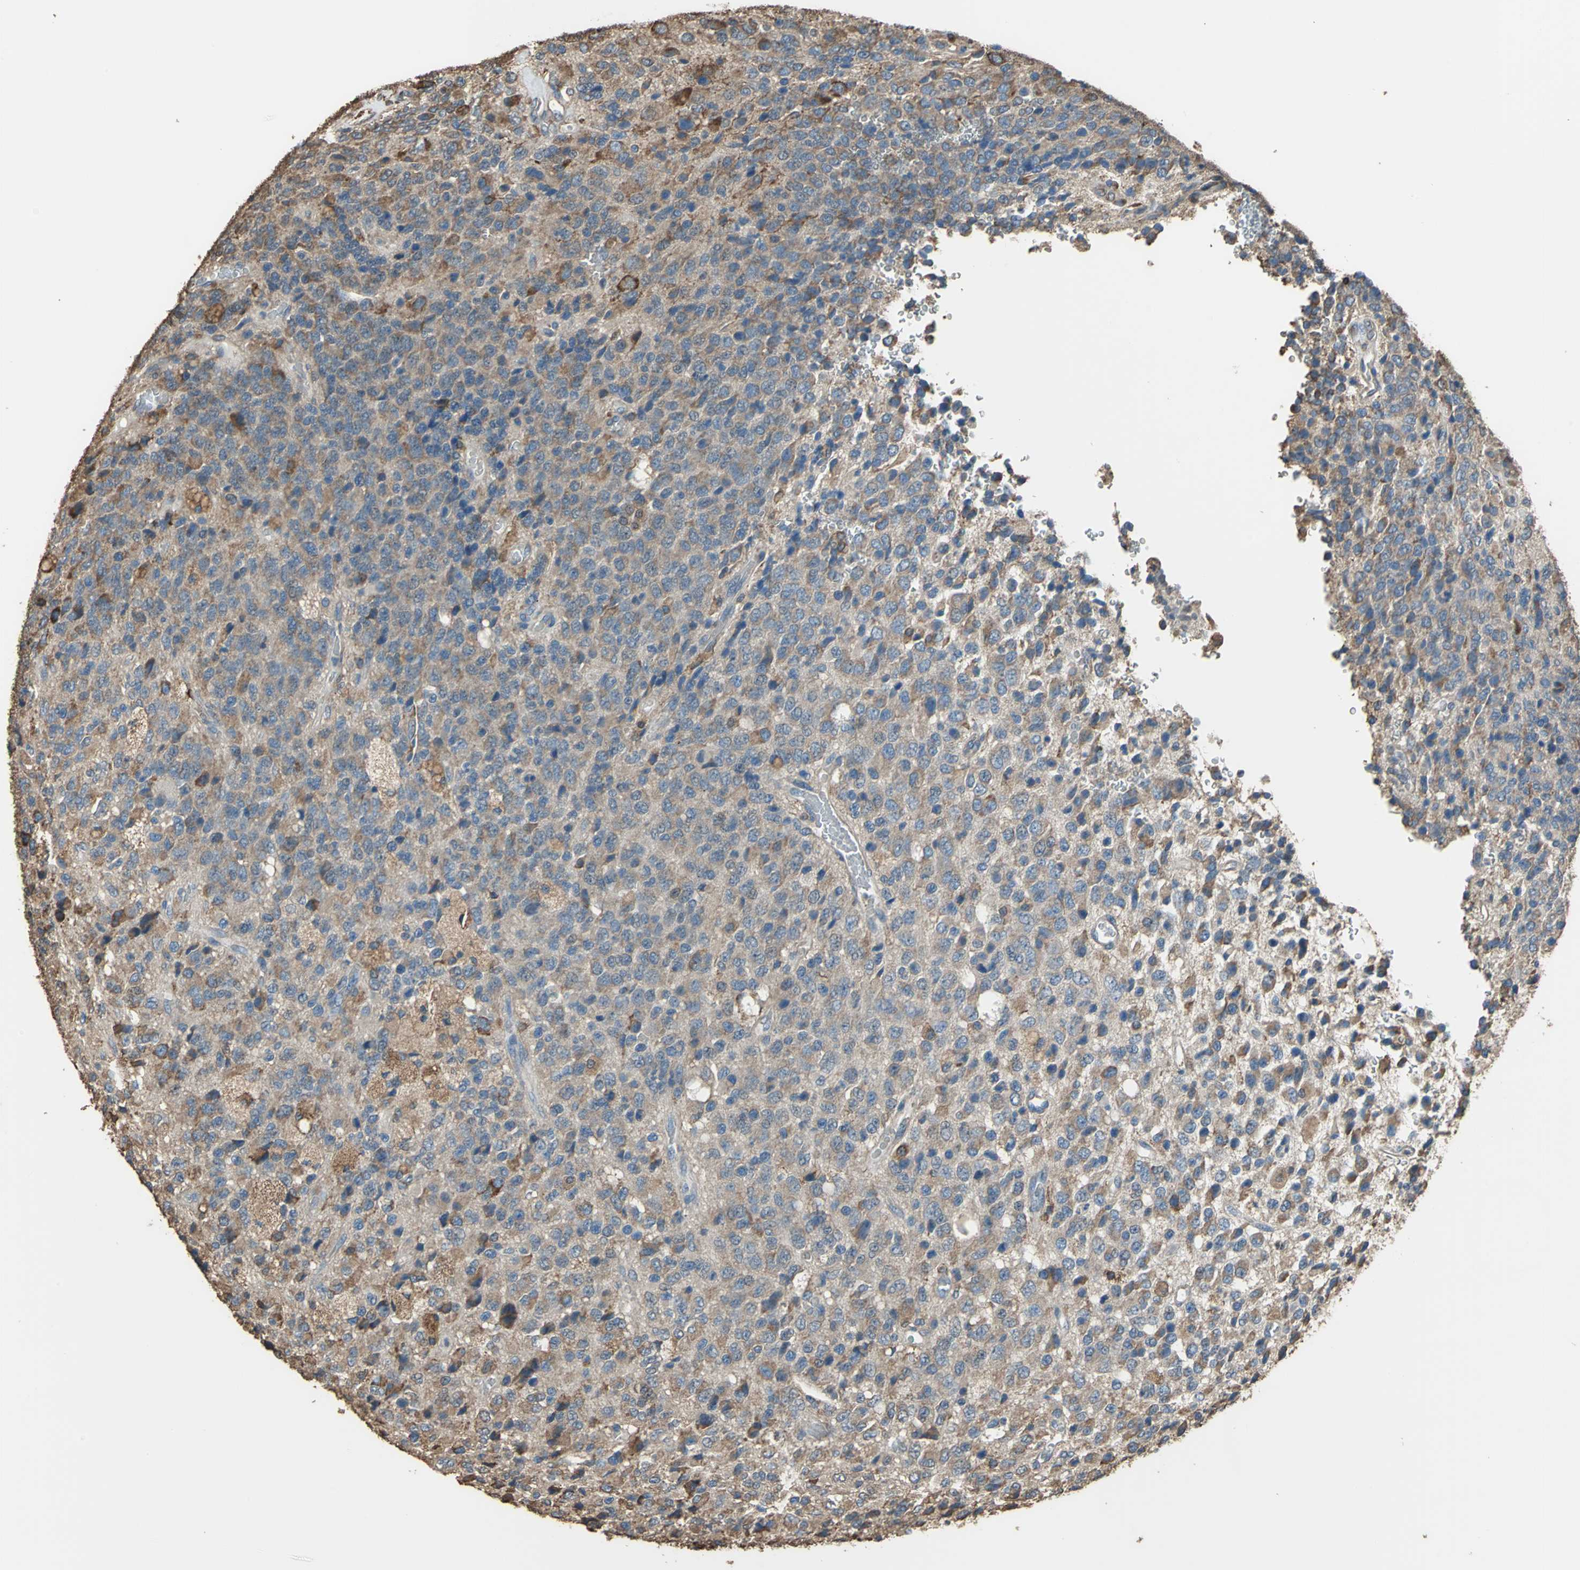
{"staining": {"intensity": "moderate", "quantity": ">75%", "location": "cytoplasmic/membranous"}, "tissue": "glioma", "cell_type": "Tumor cells", "image_type": "cancer", "snomed": [{"axis": "morphology", "description": "Glioma, malignant, High grade"}, {"axis": "topography", "description": "pancreas cauda"}], "caption": "Tumor cells exhibit medium levels of moderate cytoplasmic/membranous expression in about >75% of cells in human glioma.", "gene": "GPANK1", "patient": {"sex": "male", "age": 60}}